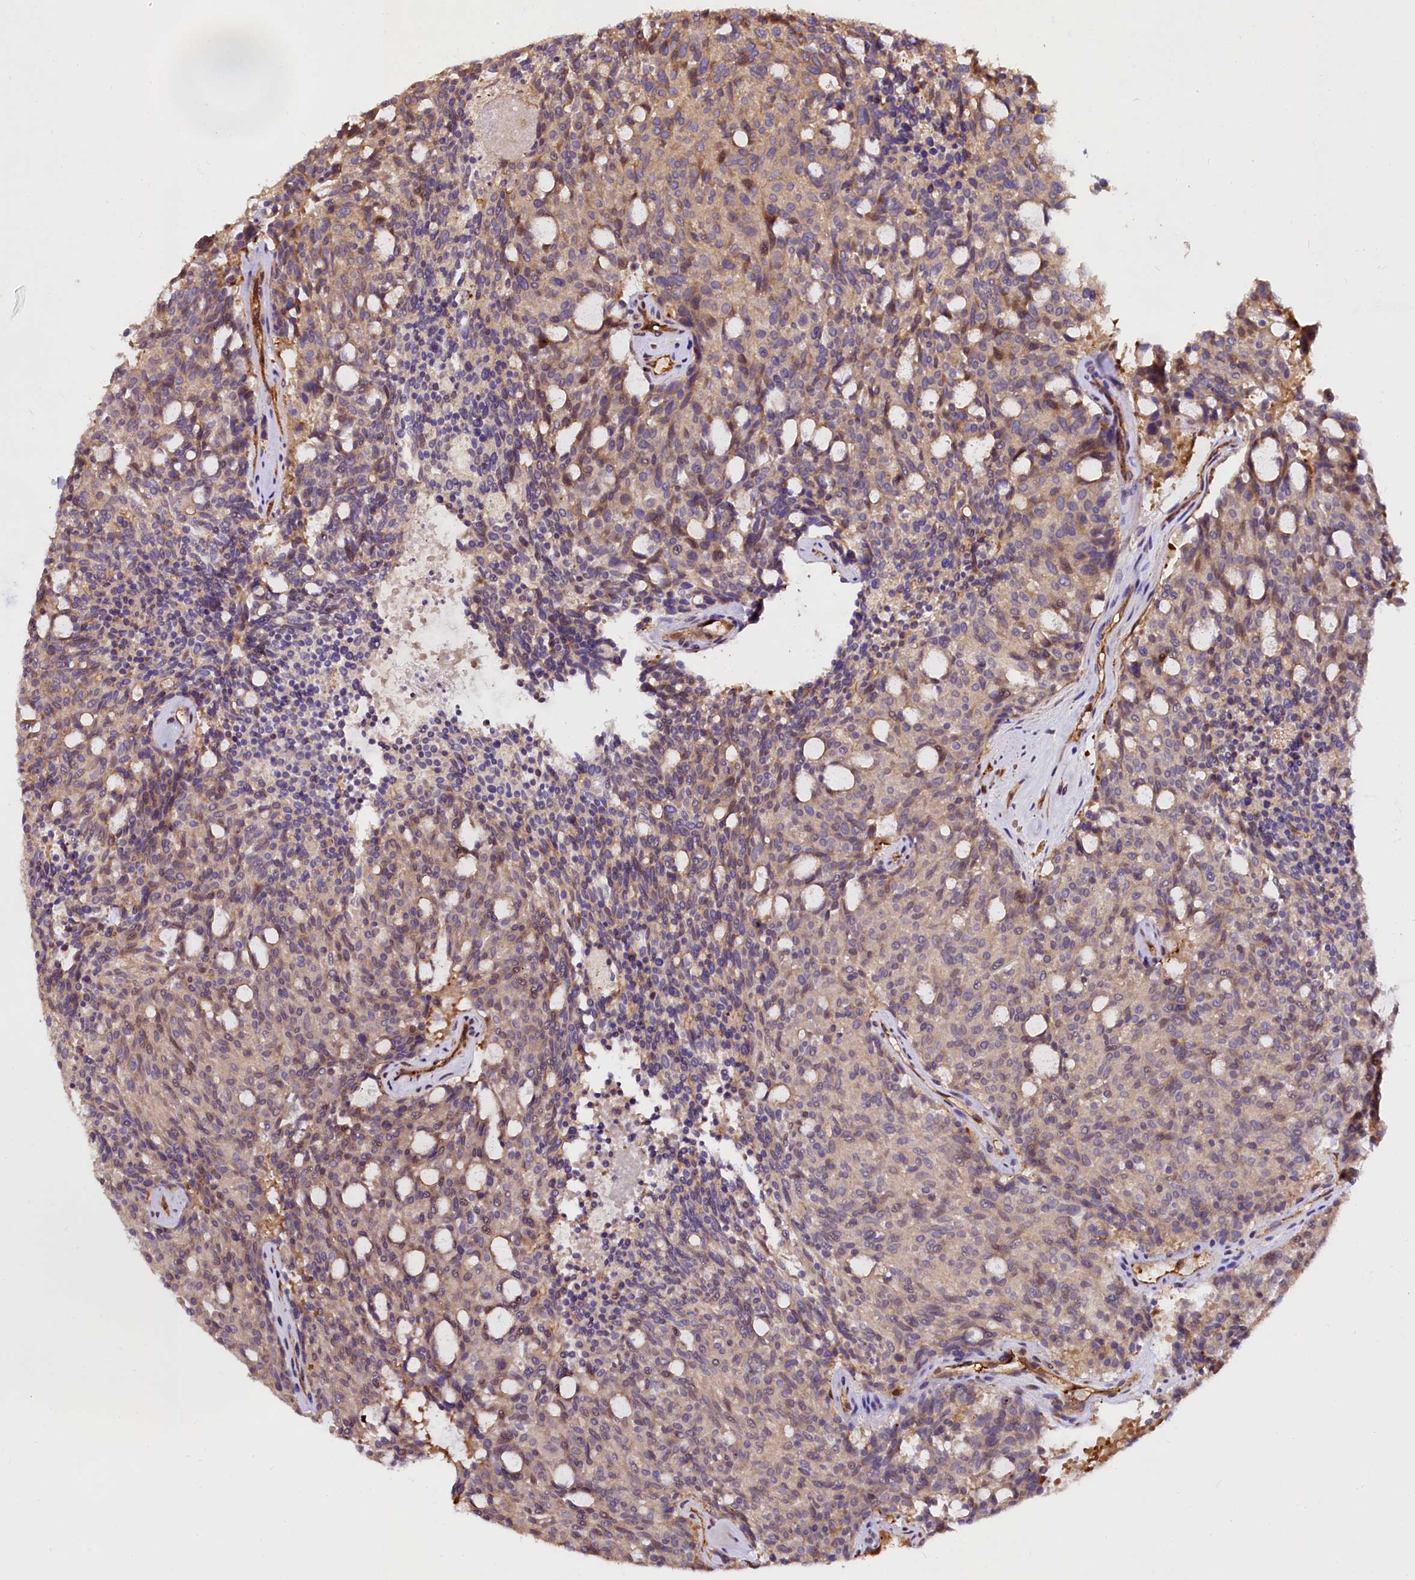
{"staining": {"intensity": "weak", "quantity": "25%-75%", "location": "cytoplasmic/membranous"}, "tissue": "carcinoid", "cell_type": "Tumor cells", "image_type": "cancer", "snomed": [{"axis": "morphology", "description": "Carcinoid, malignant, NOS"}, {"axis": "topography", "description": "Pancreas"}], "caption": "A low amount of weak cytoplasmic/membranous positivity is appreciated in about 25%-75% of tumor cells in carcinoid (malignant) tissue.", "gene": "RARS2", "patient": {"sex": "female", "age": 54}}